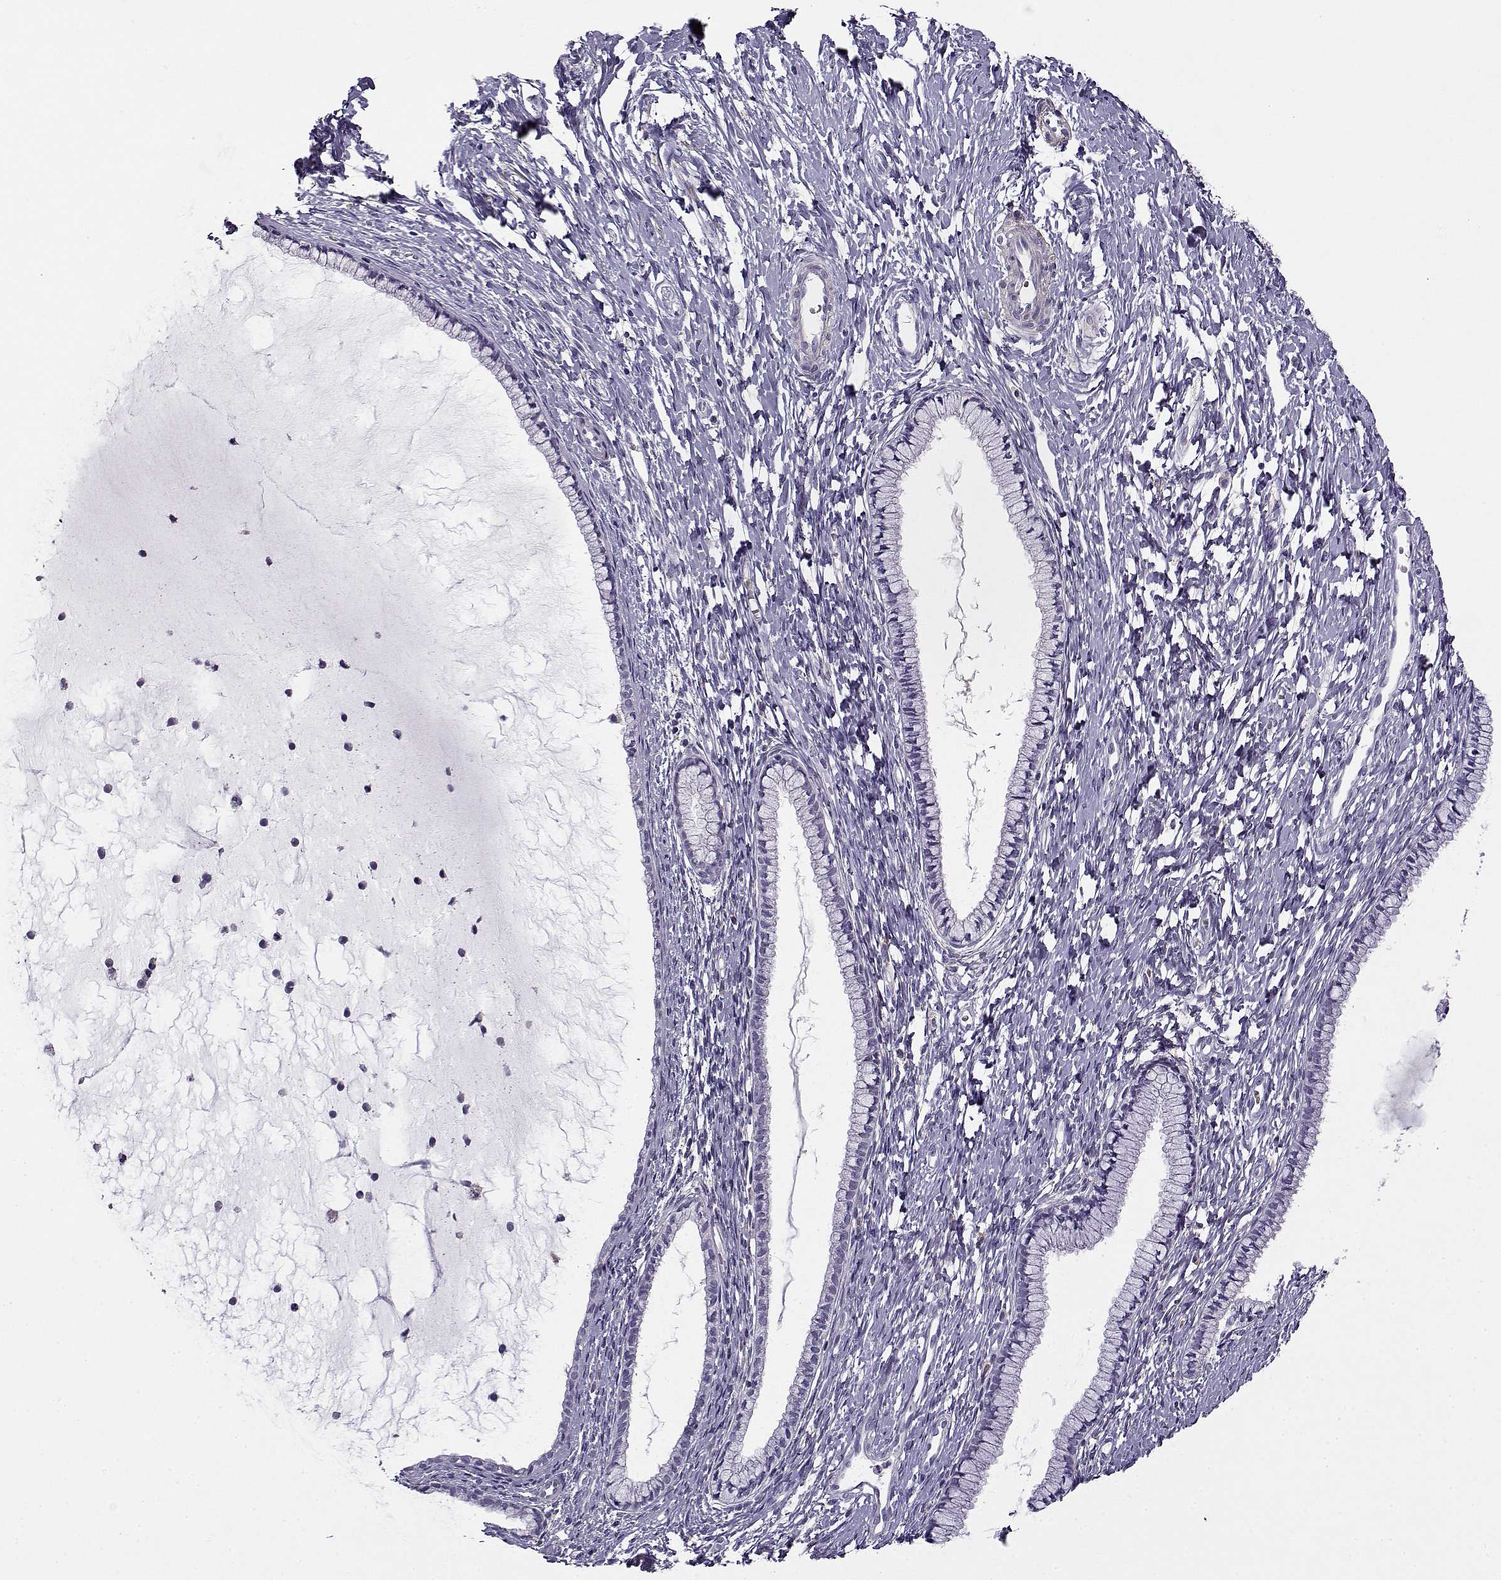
{"staining": {"intensity": "negative", "quantity": "none", "location": "none"}, "tissue": "cervix", "cell_type": "Glandular cells", "image_type": "normal", "snomed": [{"axis": "morphology", "description": "Normal tissue, NOS"}, {"axis": "topography", "description": "Cervix"}], "caption": "Cervix stained for a protein using immunohistochemistry reveals no staining glandular cells.", "gene": "UCP3", "patient": {"sex": "female", "age": 40}}